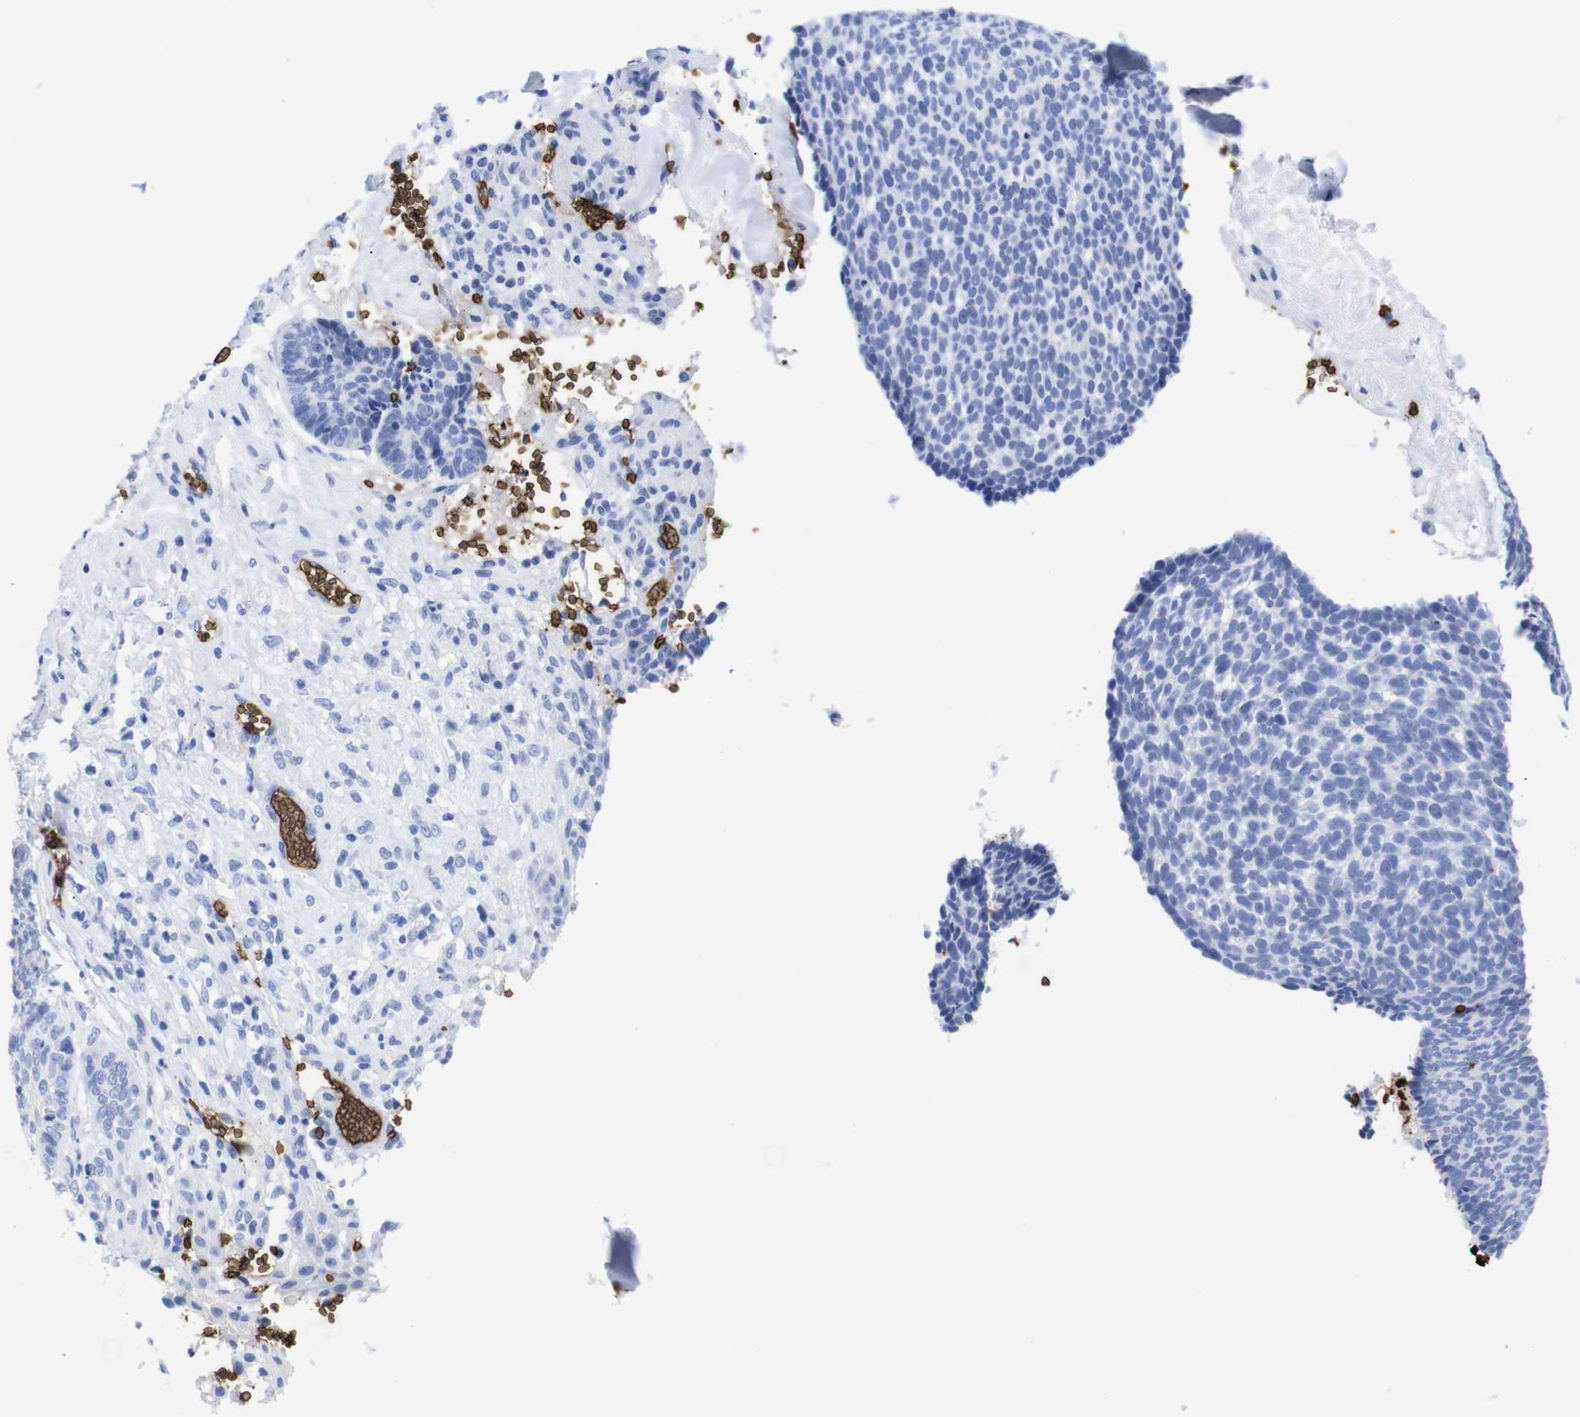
{"staining": {"intensity": "negative", "quantity": "none", "location": "none"}, "tissue": "skin cancer", "cell_type": "Tumor cells", "image_type": "cancer", "snomed": [{"axis": "morphology", "description": "Basal cell carcinoma"}, {"axis": "topography", "description": "Skin"}], "caption": "Photomicrograph shows no significant protein expression in tumor cells of basal cell carcinoma (skin).", "gene": "S1PR2", "patient": {"sex": "male", "age": 84}}